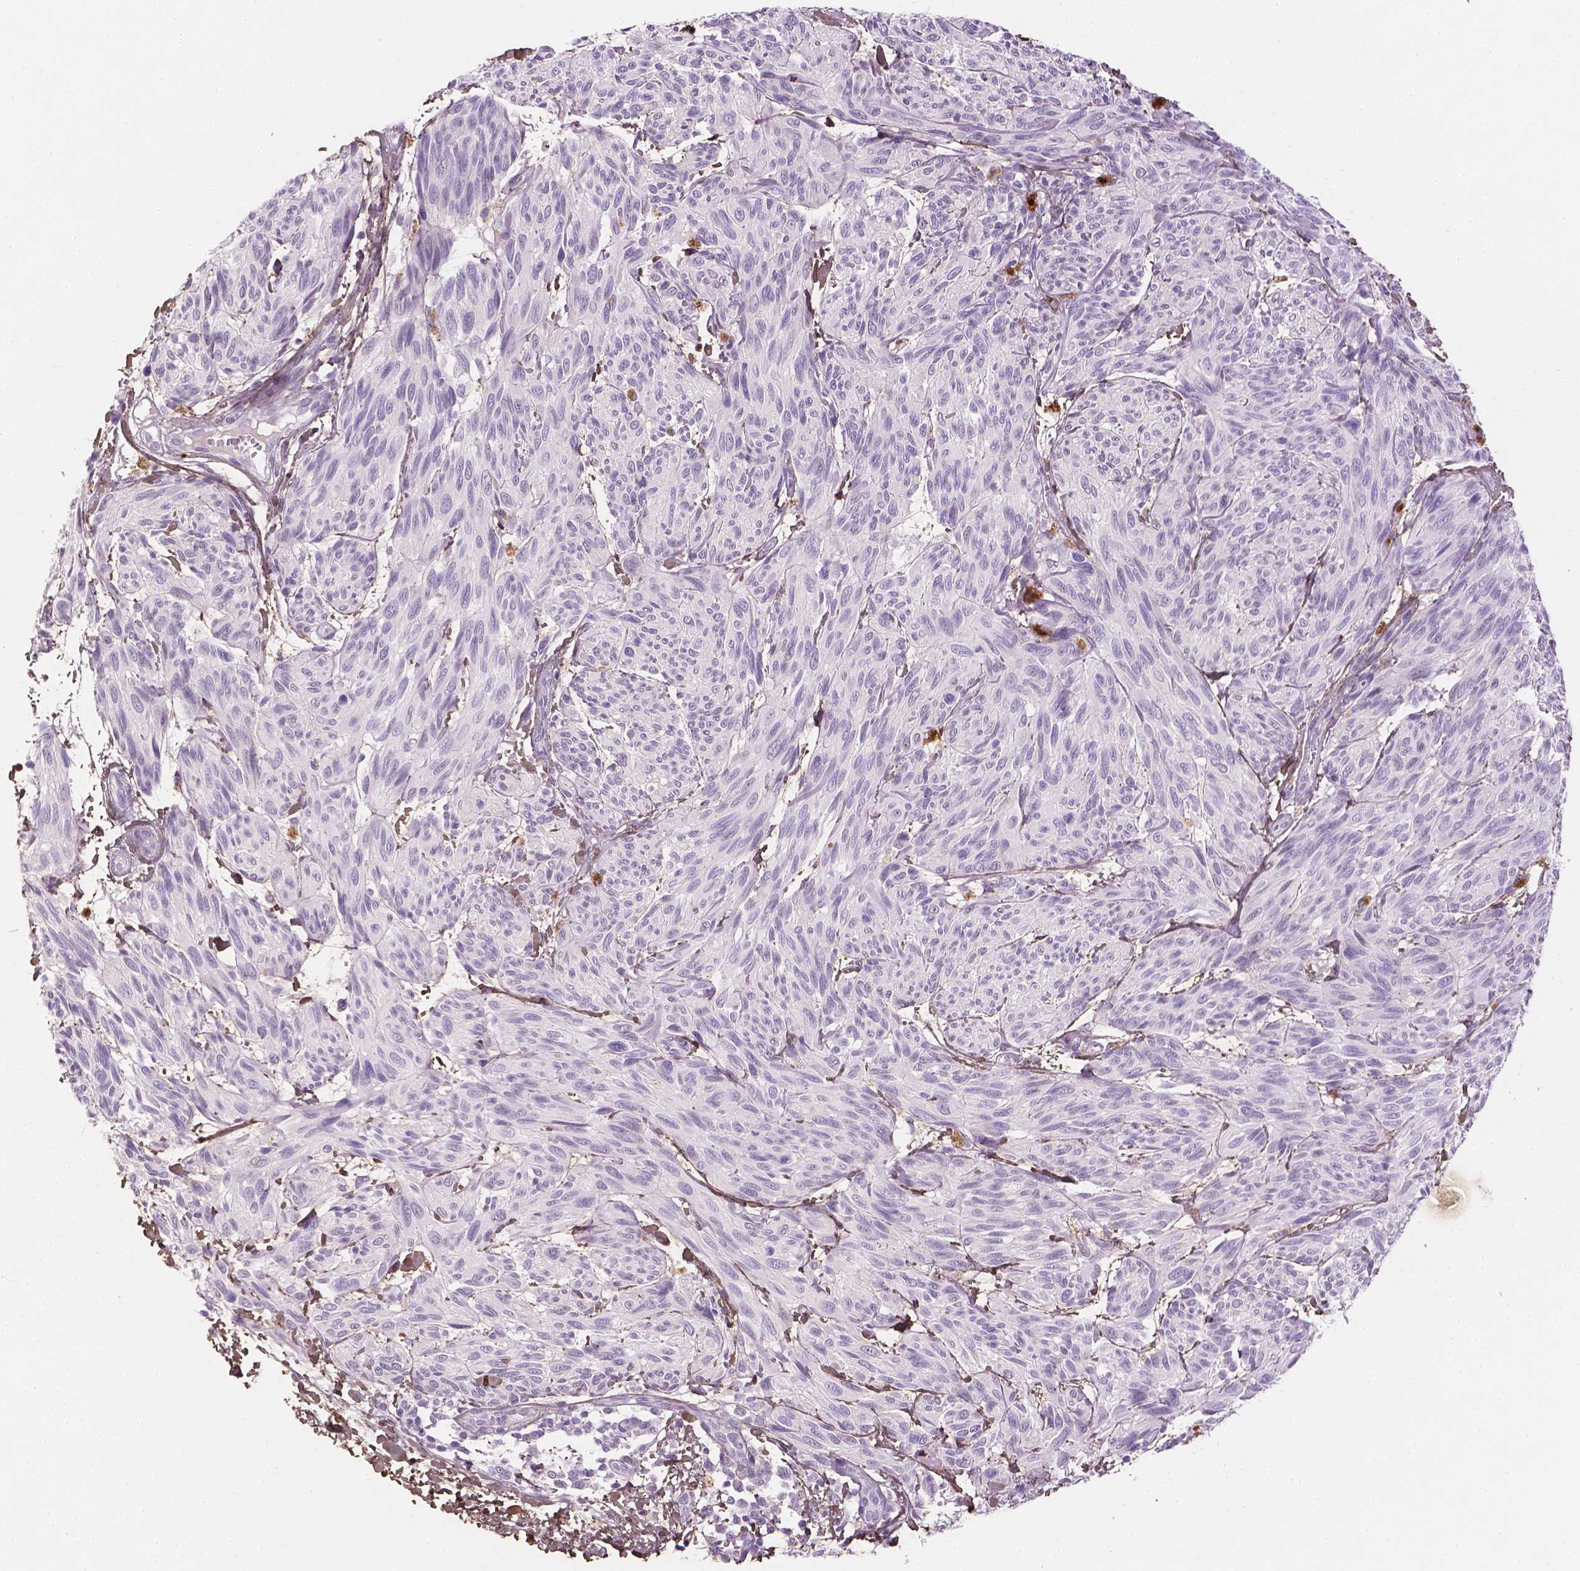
{"staining": {"intensity": "negative", "quantity": "none", "location": "none"}, "tissue": "melanoma", "cell_type": "Tumor cells", "image_type": "cancer", "snomed": [{"axis": "morphology", "description": "Malignant melanoma, NOS"}, {"axis": "topography", "description": "Skin"}], "caption": "Histopathology image shows no protein staining in tumor cells of malignant melanoma tissue.", "gene": "DLG2", "patient": {"sex": "male", "age": 79}}